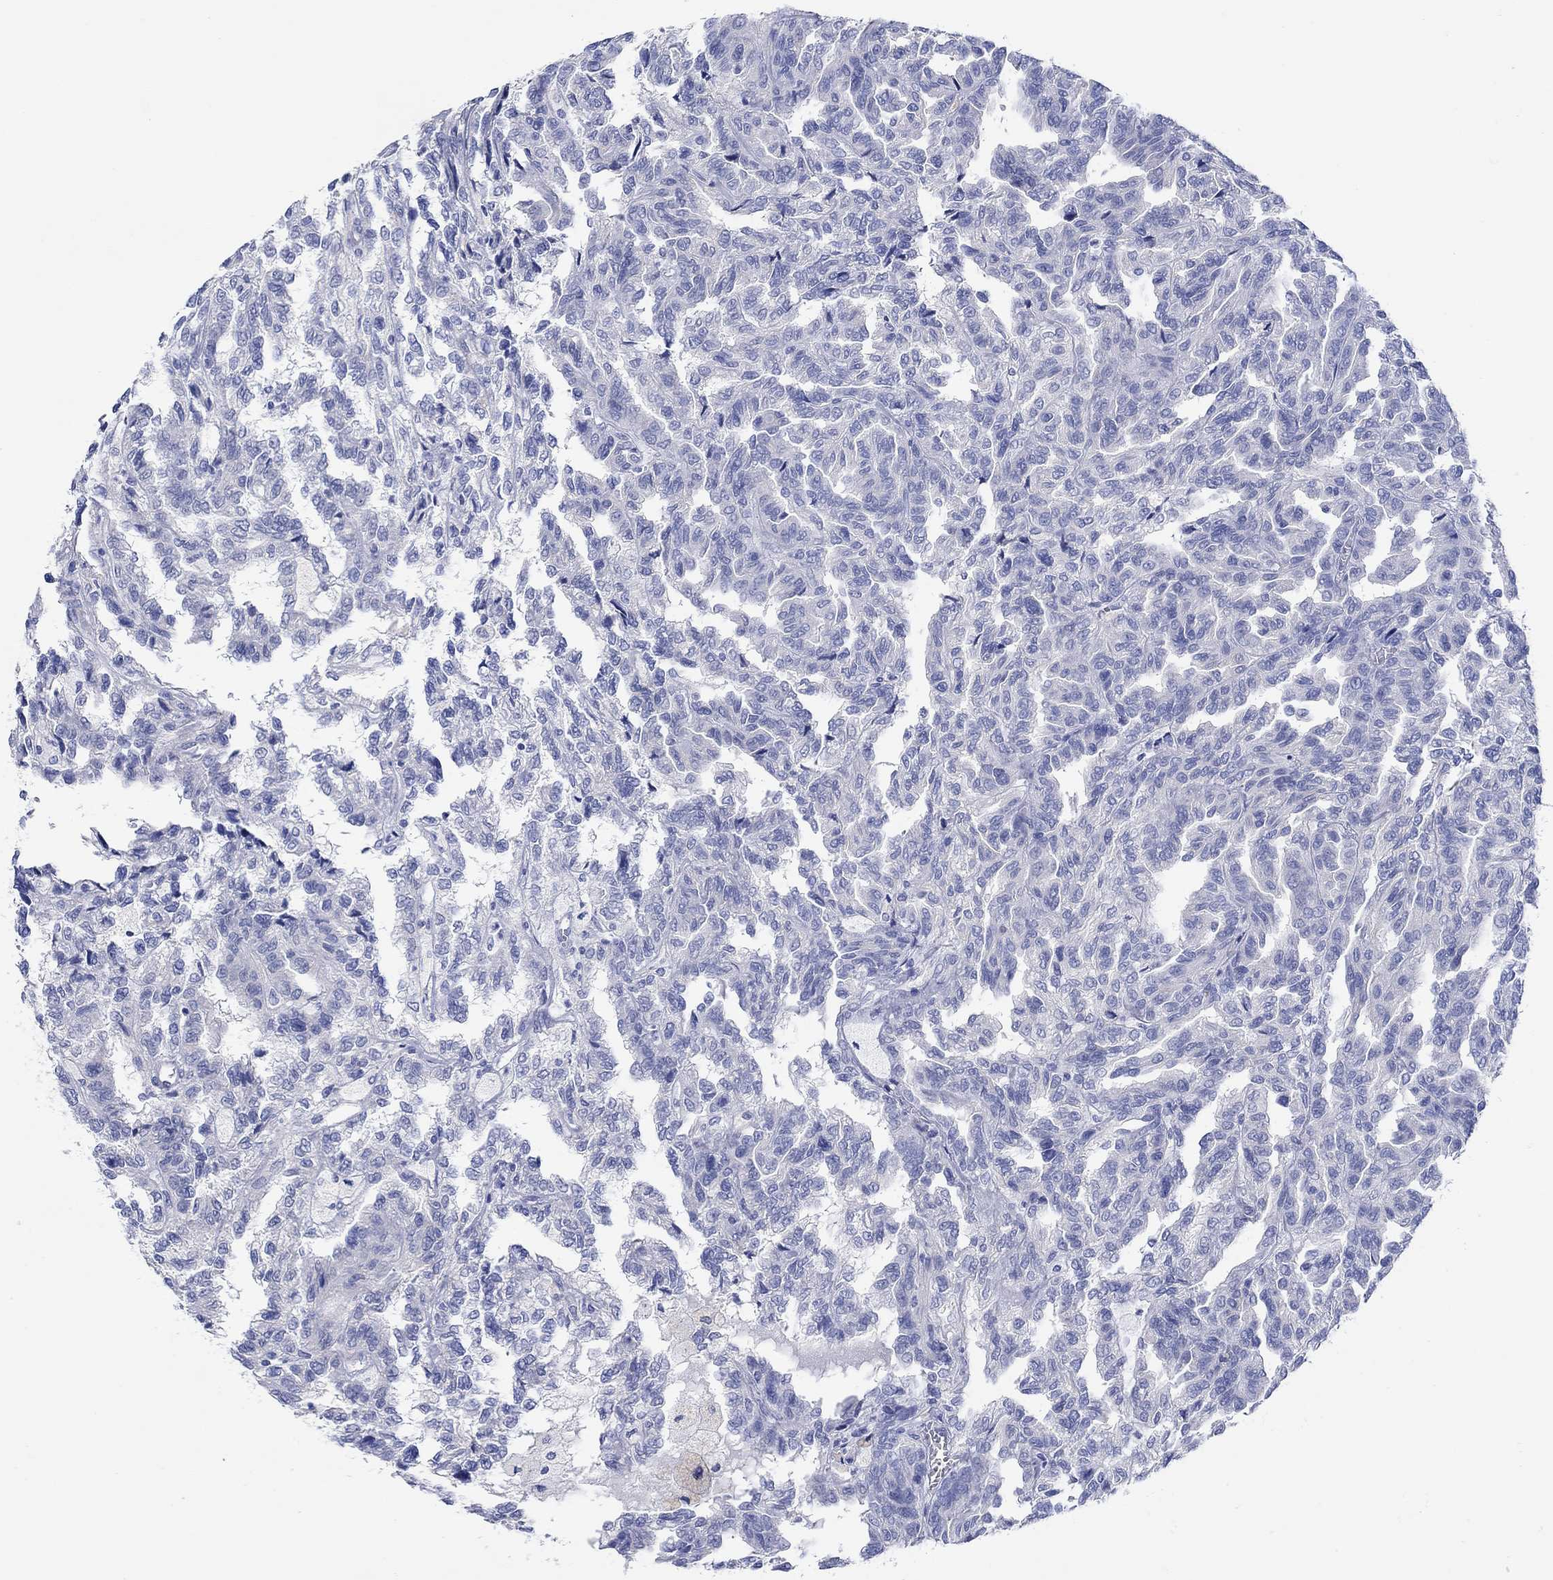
{"staining": {"intensity": "negative", "quantity": "none", "location": "none"}, "tissue": "renal cancer", "cell_type": "Tumor cells", "image_type": "cancer", "snomed": [{"axis": "morphology", "description": "Adenocarcinoma, NOS"}, {"axis": "topography", "description": "Kidney"}], "caption": "This photomicrograph is of renal adenocarcinoma stained with immunohistochemistry to label a protein in brown with the nuclei are counter-stained blue. There is no staining in tumor cells.", "gene": "P2RY6", "patient": {"sex": "male", "age": 79}}